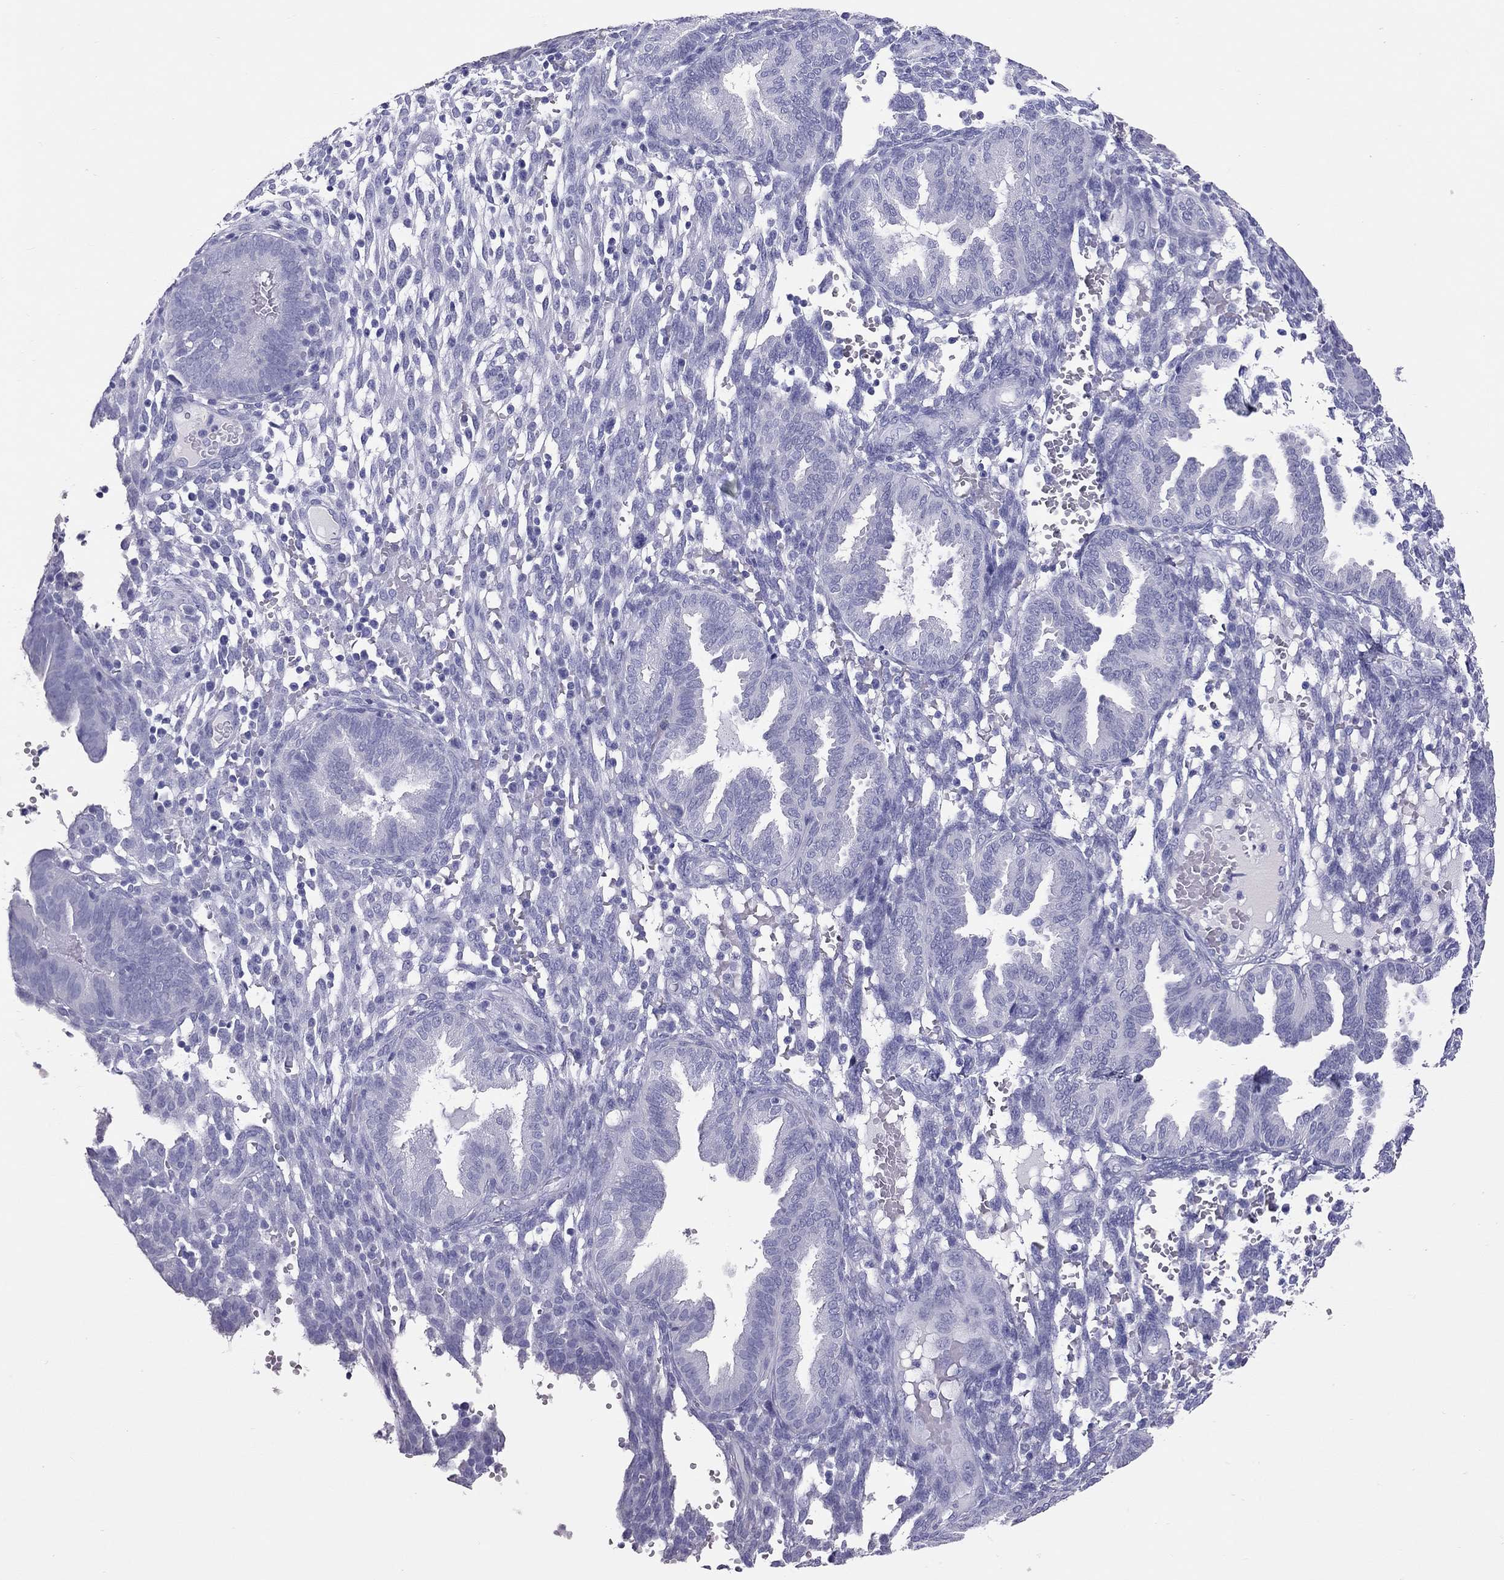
{"staining": {"intensity": "negative", "quantity": "none", "location": "none"}, "tissue": "endometrium", "cell_type": "Cells in endometrial stroma", "image_type": "normal", "snomed": [{"axis": "morphology", "description": "Normal tissue, NOS"}, {"axis": "topography", "description": "Endometrium"}], "caption": "An immunohistochemistry photomicrograph of benign endometrium is shown. There is no staining in cells in endometrial stroma of endometrium.", "gene": "PSMB11", "patient": {"sex": "female", "age": 42}}